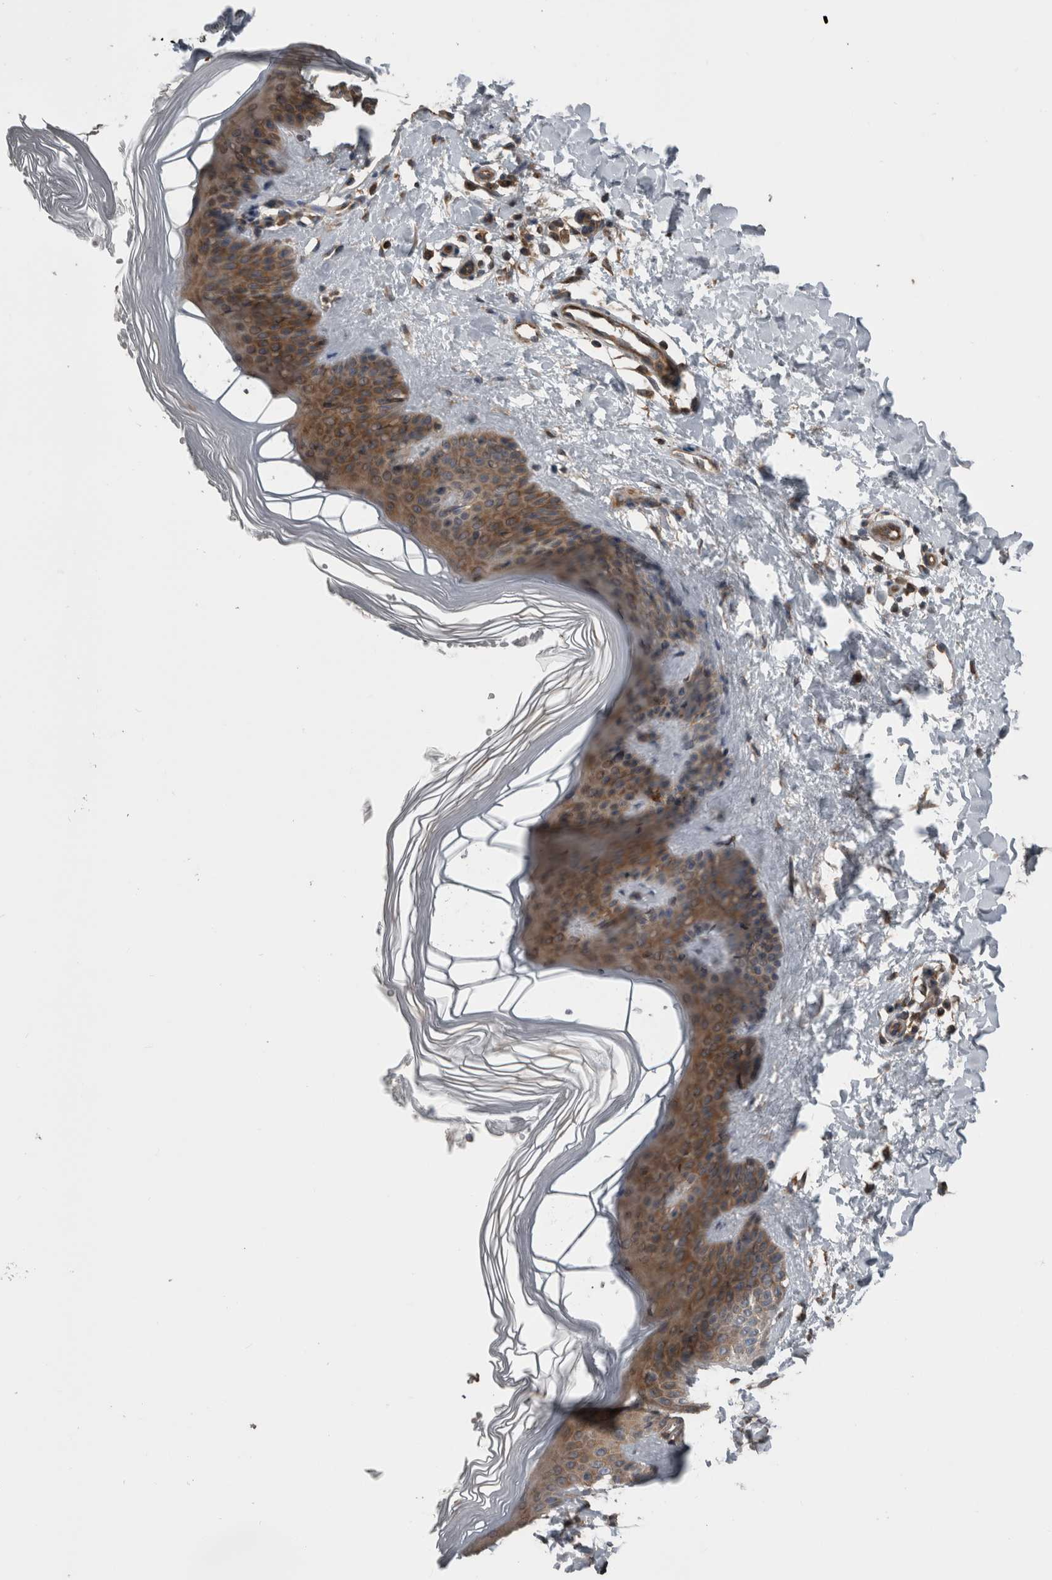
{"staining": {"intensity": "weak", "quantity": ">75%", "location": "cytoplasmic/membranous"}, "tissue": "skin", "cell_type": "Fibroblasts", "image_type": "normal", "snomed": [{"axis": "morphology", "description": "Normal tissue, NOS"}, {"axis": "morphology", "description": "Malignant melanoma, Metastatic site"}, {"axis": "topography", "description": "Skin"}], "caption": "A micrograph of human skin stained for a protein demonstrates weak cytoplasmic/membranous brown staining in fibroblasts.", "gene": "RIOK3", "patient": {"sex": "male", "age": 41}}